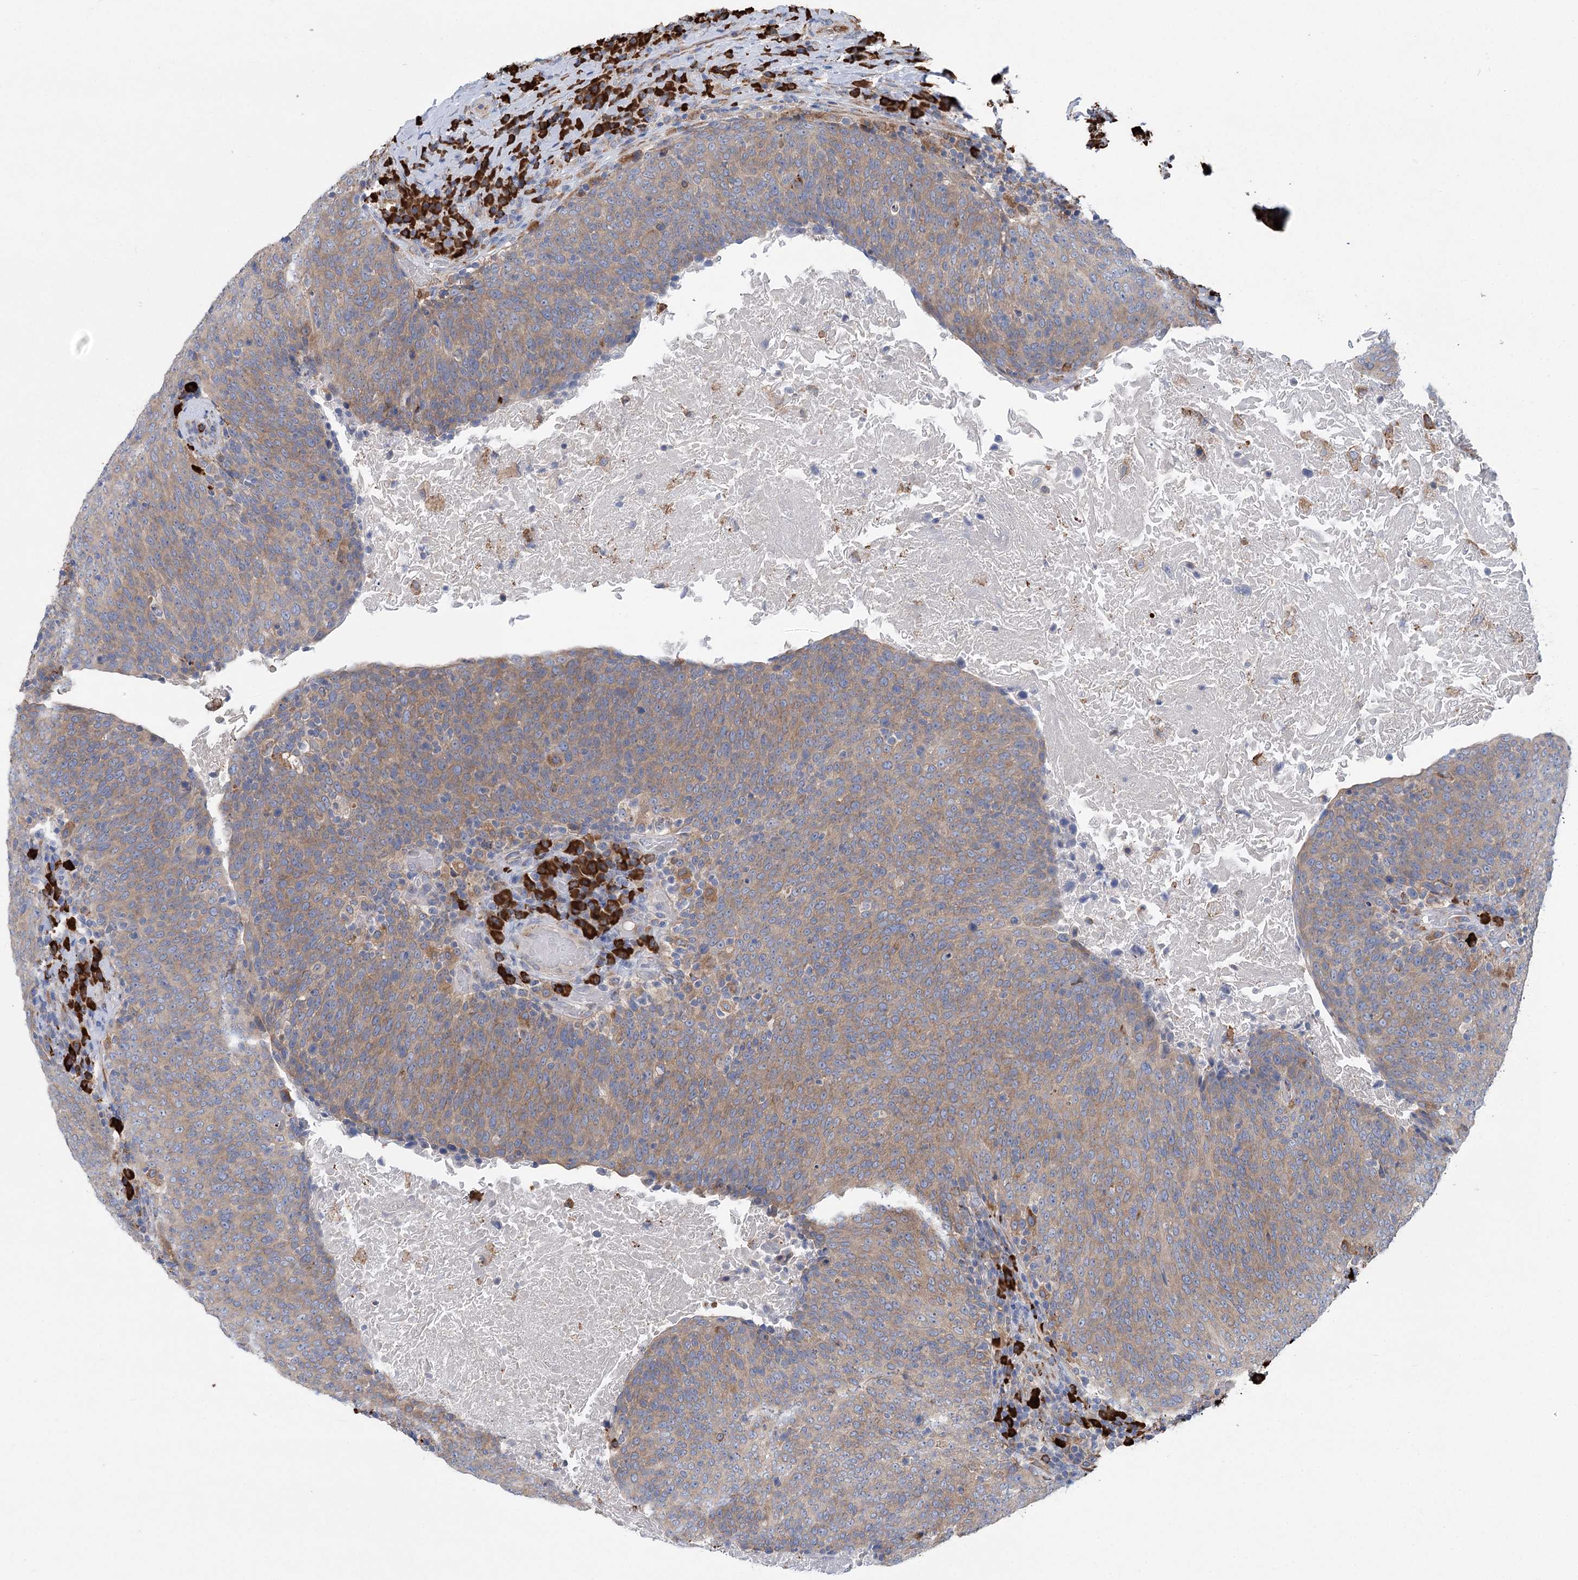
{"staining": {"intensity": "moderate", "quantity": "25%-75%", "location": "cytoplasmic/membranous"}, "tissue": "head and neck cancer", "cell_type": "Tumor cells", "image_type": "cancer", "snomed": [{"axis": "morphology", "description": "Squamous cell carcinoma, NOS"}, {"axis": "morphology", "description": "Squamous cell carcinoma, metastatic, NOS"}, {"axis": "topography", "description": "Lymph node"}, {"axis": "topography", "description": "Head-Neck"}], "caption": "Immunohistochemistry of head and neck cancer shows medium levels of moderate cytoplasmic/membranous staining in approximately 25%-75% of tumor cells.", "gene": "METTL24", "patient": {"sex": "male", "age": 62}}